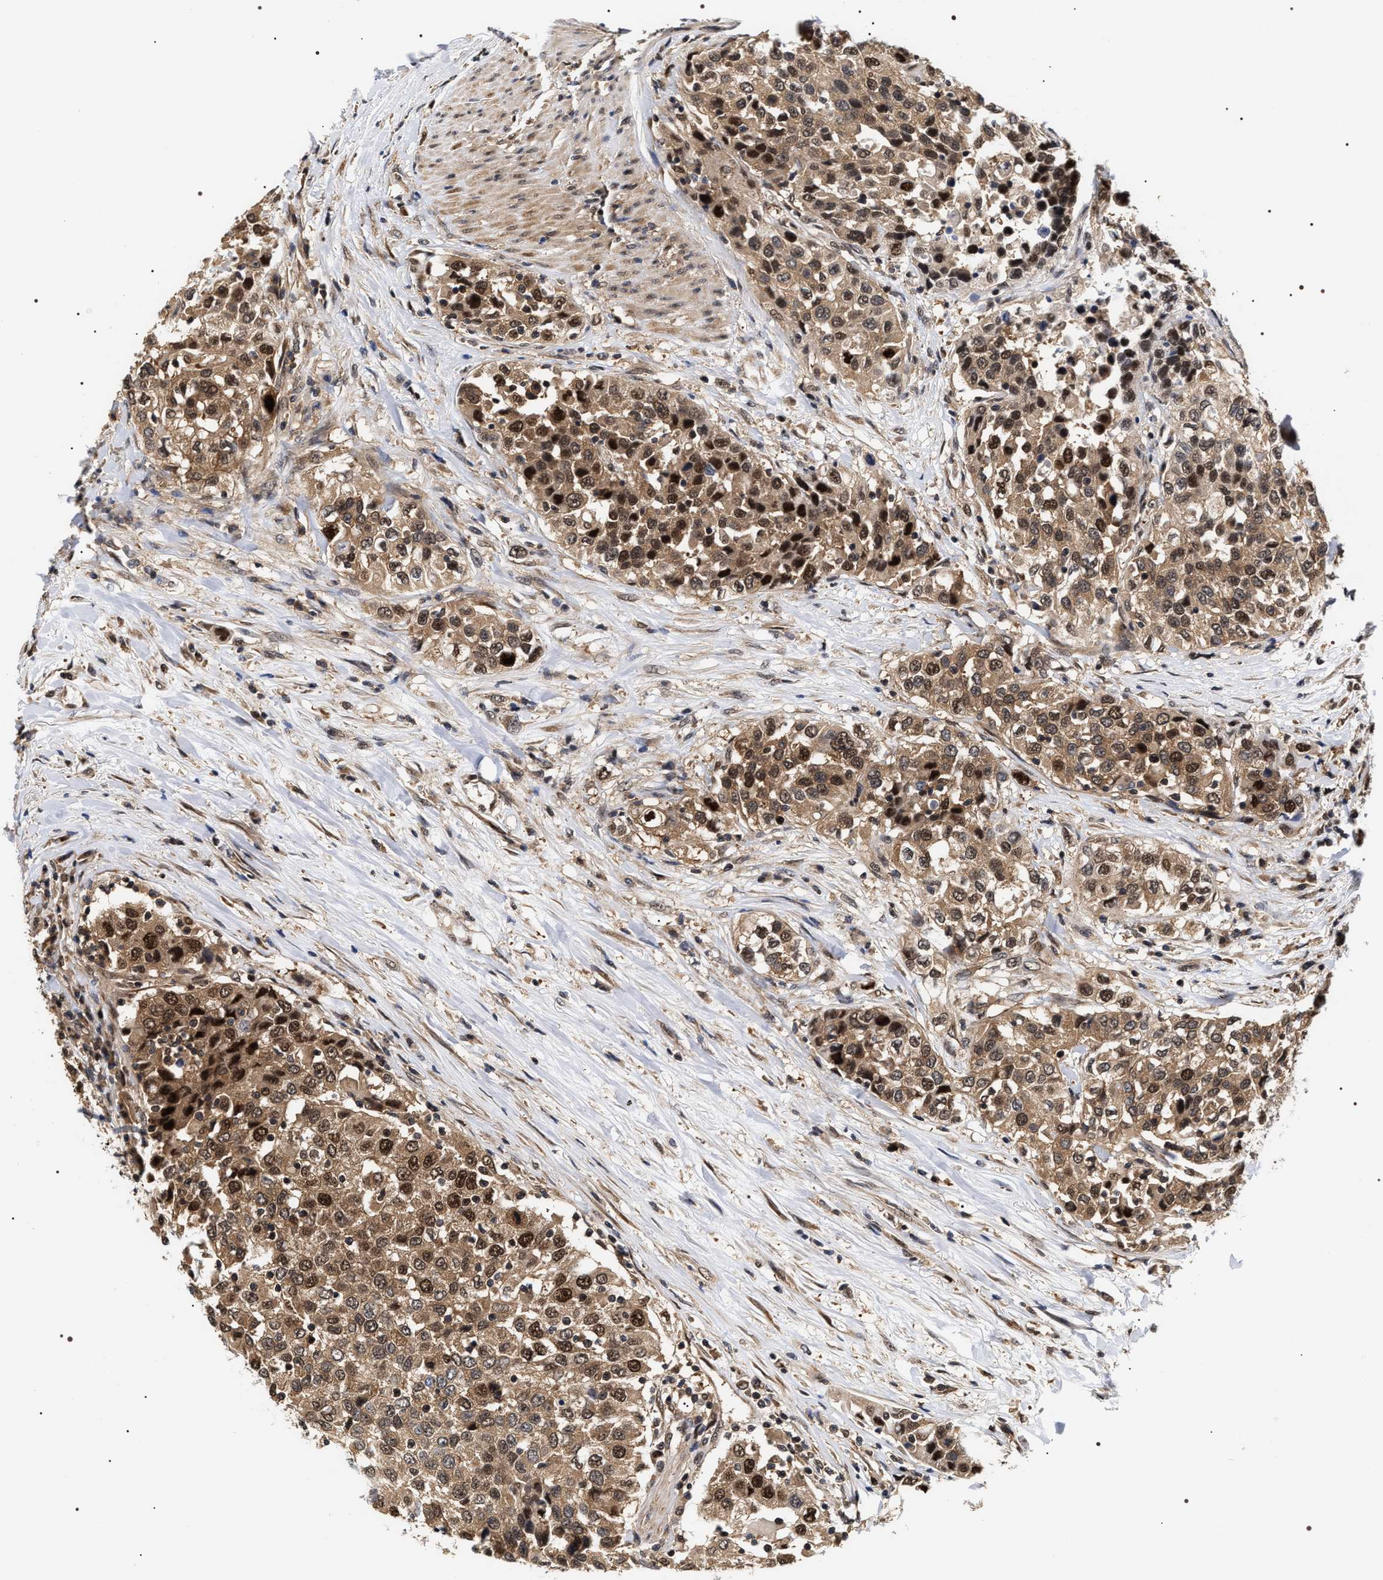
{"staining": {"intensity": "moderate", "quantity": ">75%", "location": "cytoplasmic/membranous,nuclear"}, "tissue": "urothelial cancer", "cell_type": "Tumor cells", "image_type": "cancer", "snomed": [{"axis": "morphology", "description": "Urothelial carcinoma, High grade"}, {"axis": "topography", "description": "Urinary bladder"}], "caption": "An image of human high-grade urothelial carcinoma stained for a protein demonstrates moderate cytoplasmic/membranous and nuclear brown staining in tumor cells. The protein of interest is stained brown, and the nuclei are stained in blue (DAB IHC with brightfield microscopy, high magnification).", "gene": "BAG6", "patient": {"sex": "female", "age": 80}}